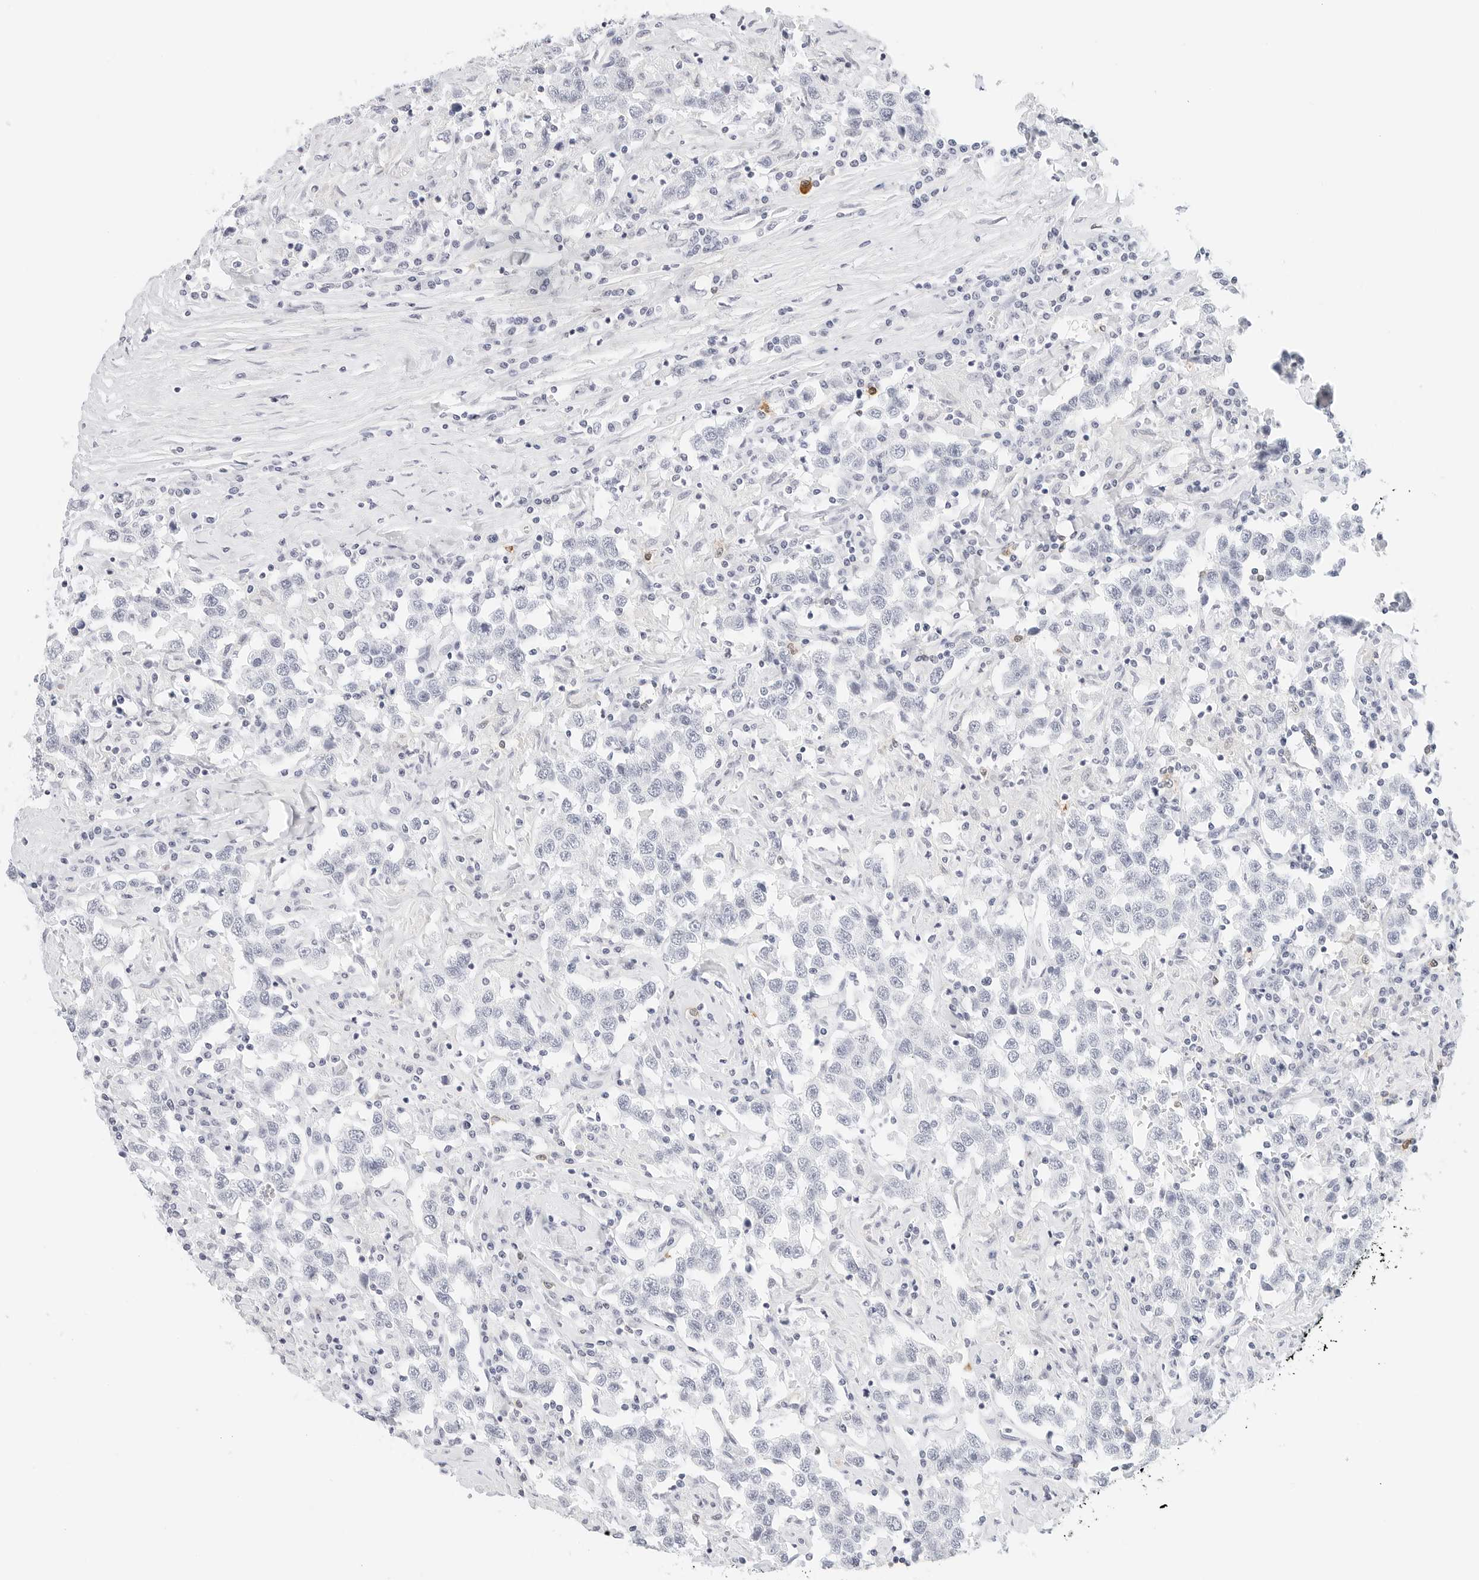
{"staining": {"intensity": "negative", "quantity": "none", "location": "none"}, "tissue": "testis cancer", "cell_type": "Tumor cells", "image_type": "cancer", "snomed": [{"axis": "morphology", "description": "Seminoma, NOS"}, {"axis": "topography", "description": "Testis"}], "caption": "The histopathology image shows no staining of tumor cells in testis seminoma.", "gene": "CD22", "patient": {"sex": "male", "age": 41}}